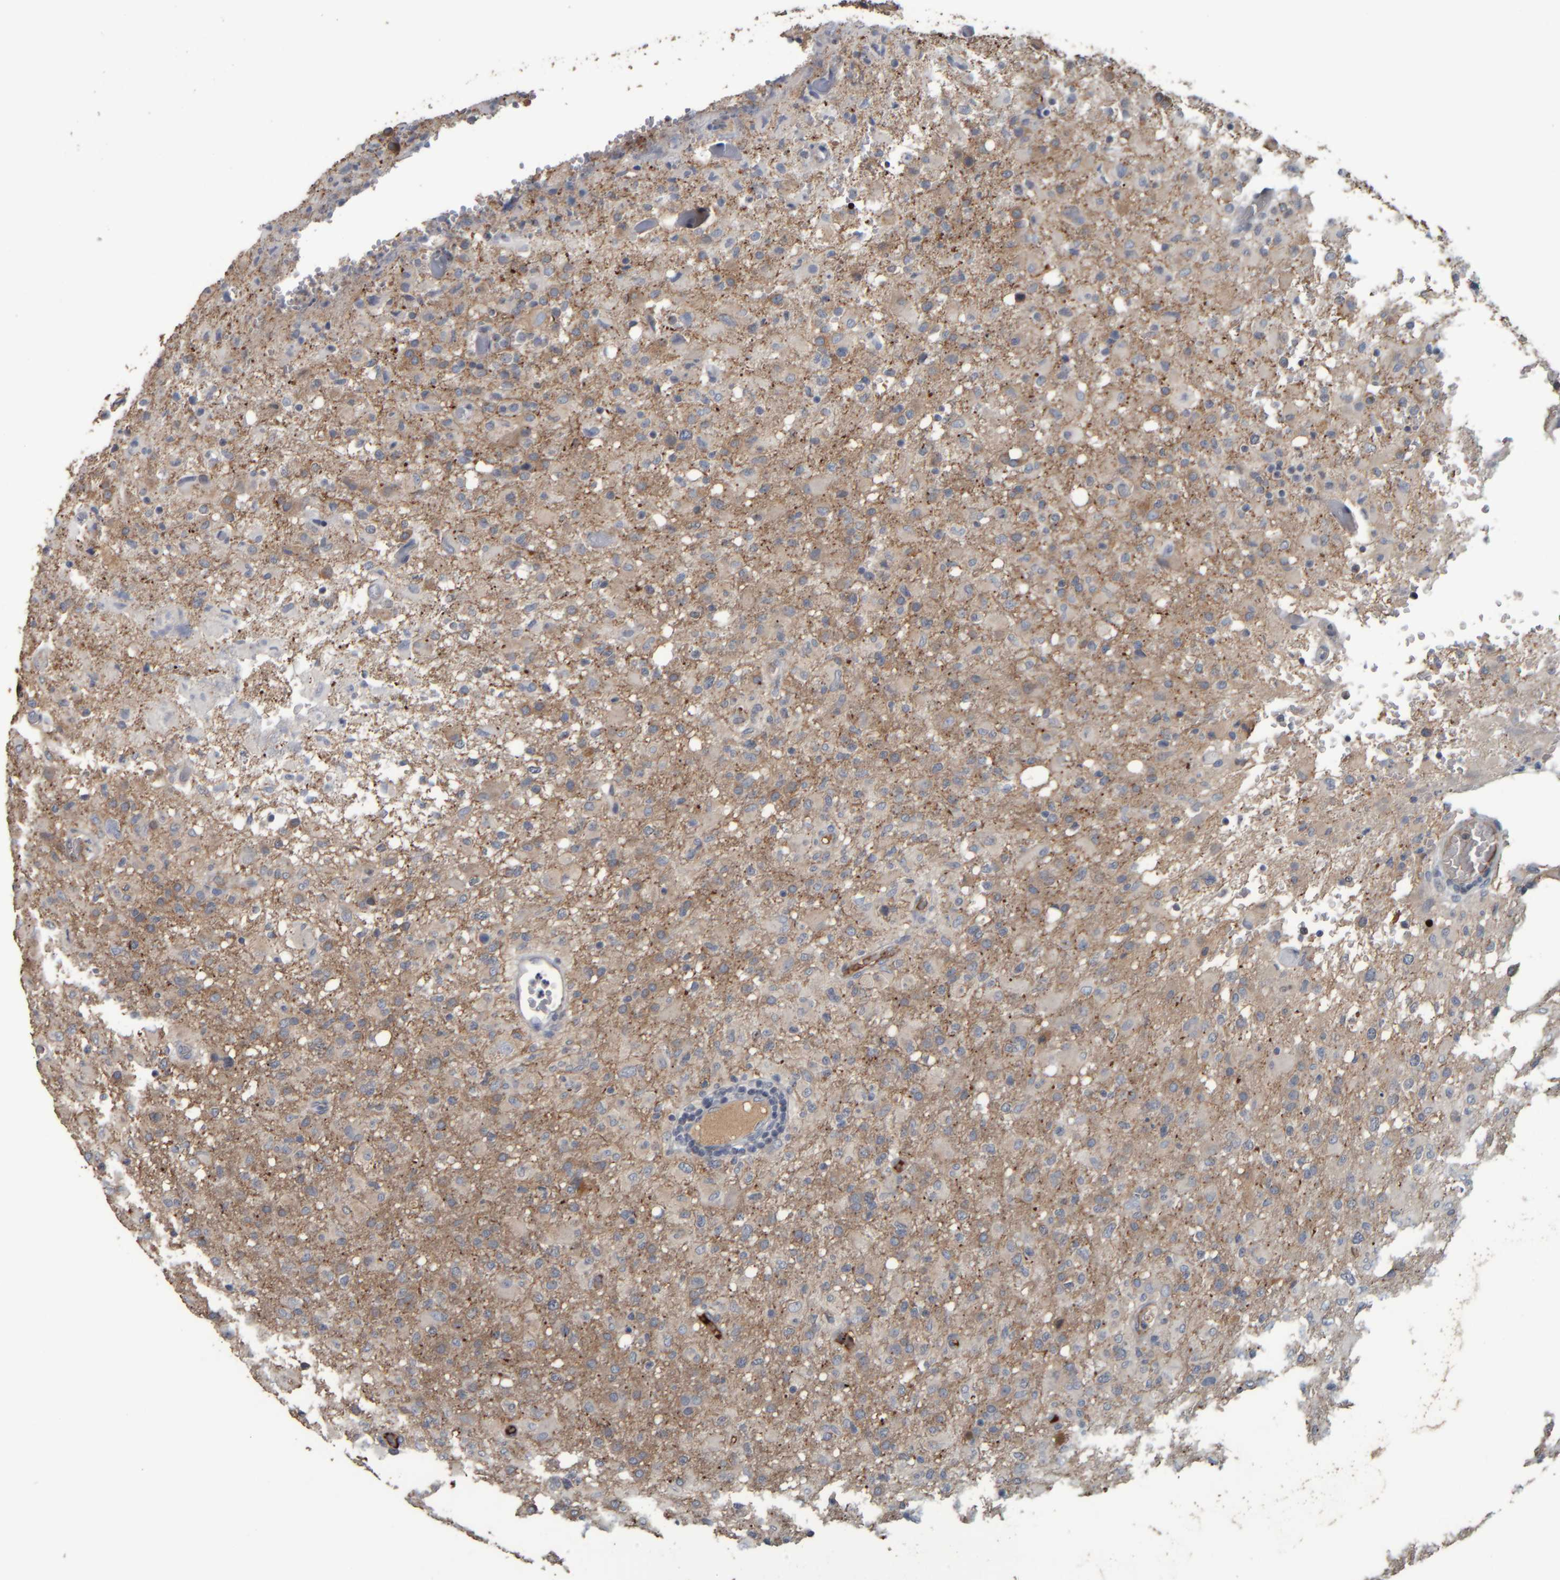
{"staining": {"intensity": "negative", "quantity": "none", "location": "none"}, "tissue": "glioma", "cell_type": "Tumor cells", "image_type": "cancer", "snomed": [{"axis": "morphology", "description": "Glioma, malignant, High grade"}, {"axis": "topography", "description": "Brain"}], "caption": "Immunohistochemistry histopathology image of malignant glioma (high-grade) stained for a protein (brown), which demonstrates no staining in tumor cells.", "gene": "CAVIN4", "patient": {"sex": "female", "age": 57}}